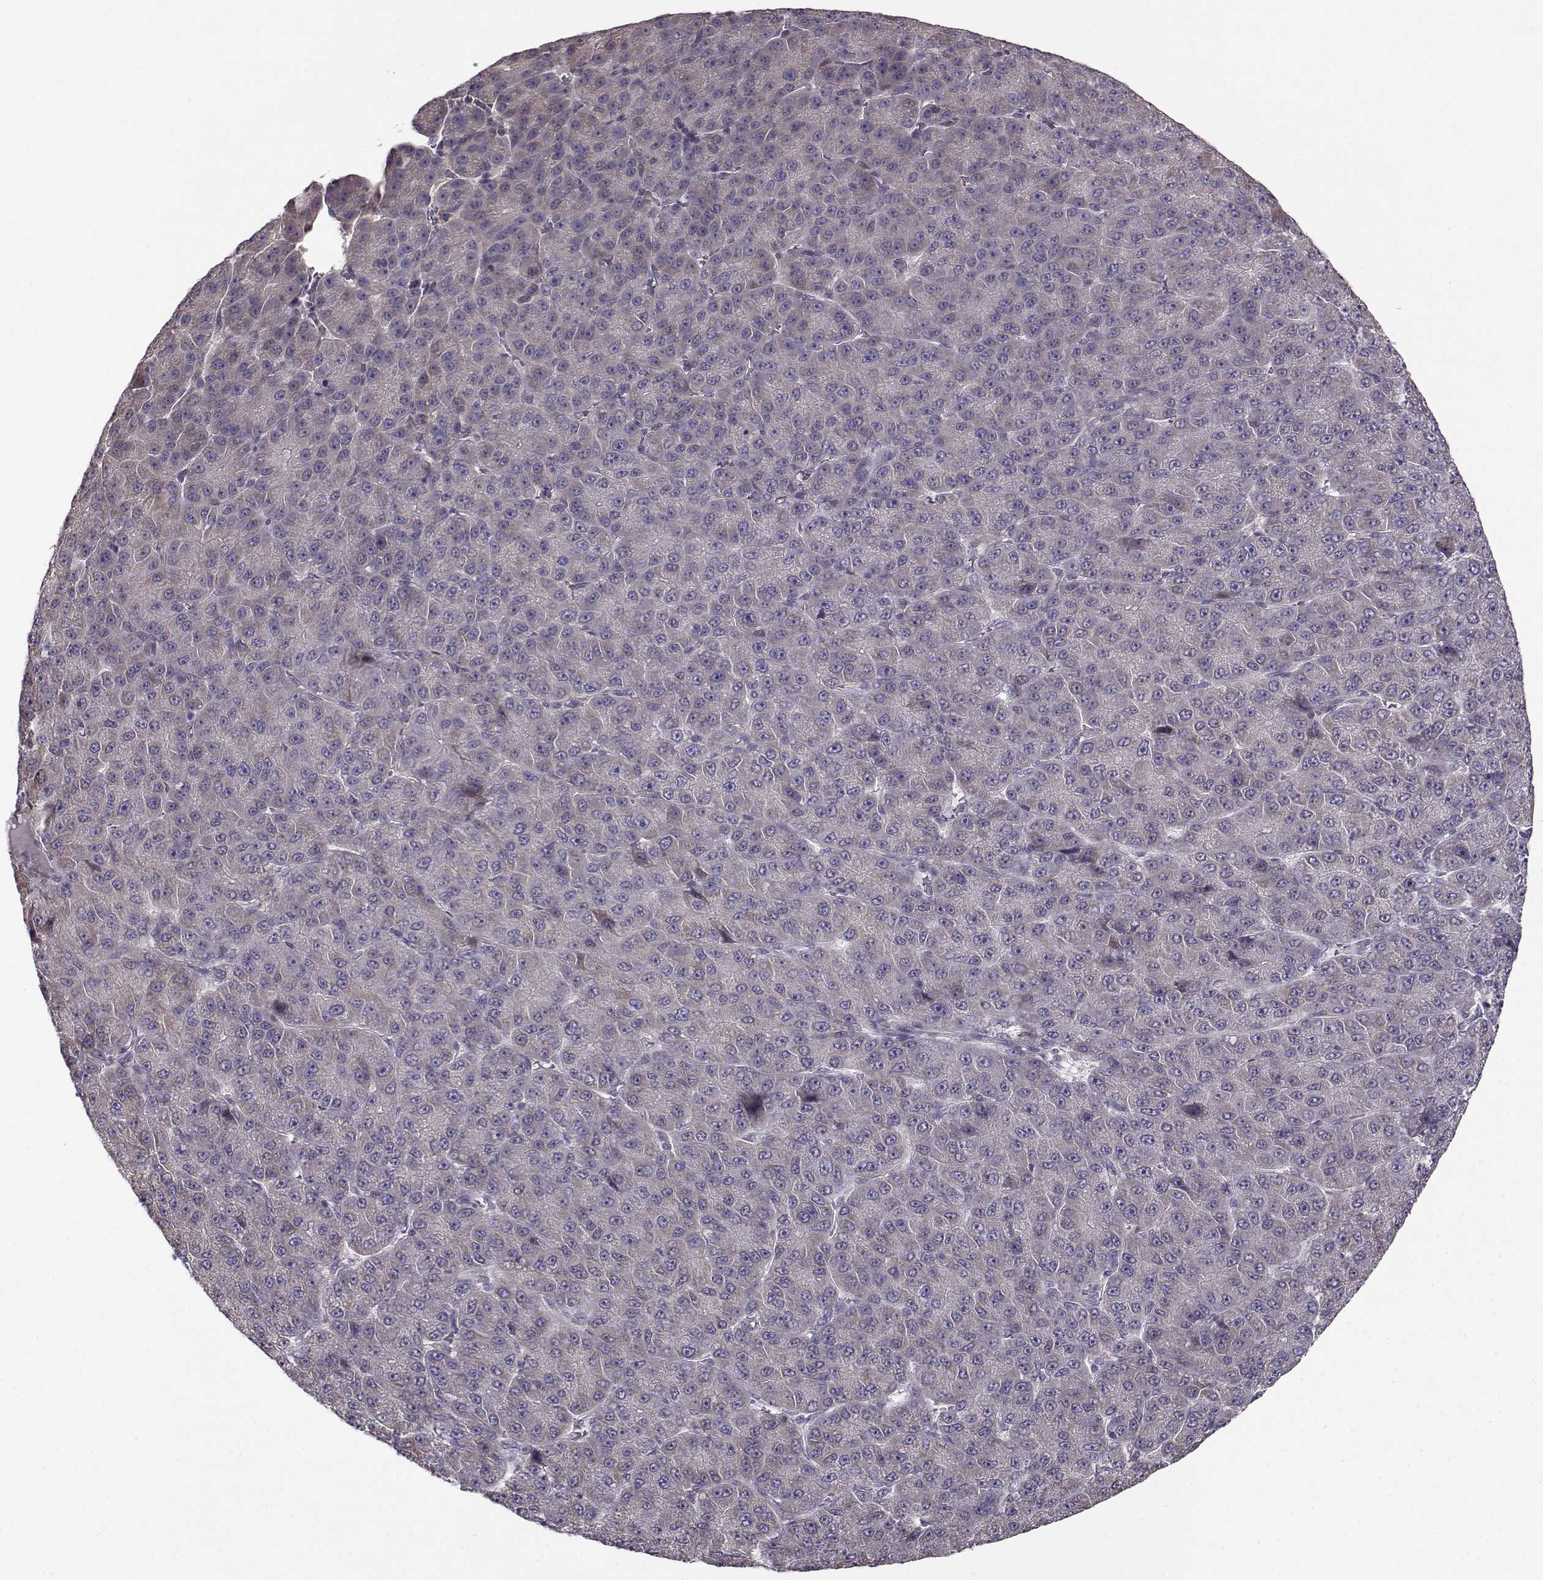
{"staining": {"intensity": "negative", "quantity": "none", "location": "none"}, "tissue": "liver cancer", "cell_type": "Tumor cells", "image_type": "cancer", "snomed": [{"axis": "morphology", "description": "Carcinoma, Hepatocellular, NOS"}, {"axis": "topography", "description": "Liver"}], "caption": "High power microscopy image of an IHC micrograph of liver hepatocellular carcinoma, revealing no significant staining in tumor cells.", "gene": "ENTPD8", "patient": {"sex": "male", "age": 67}}